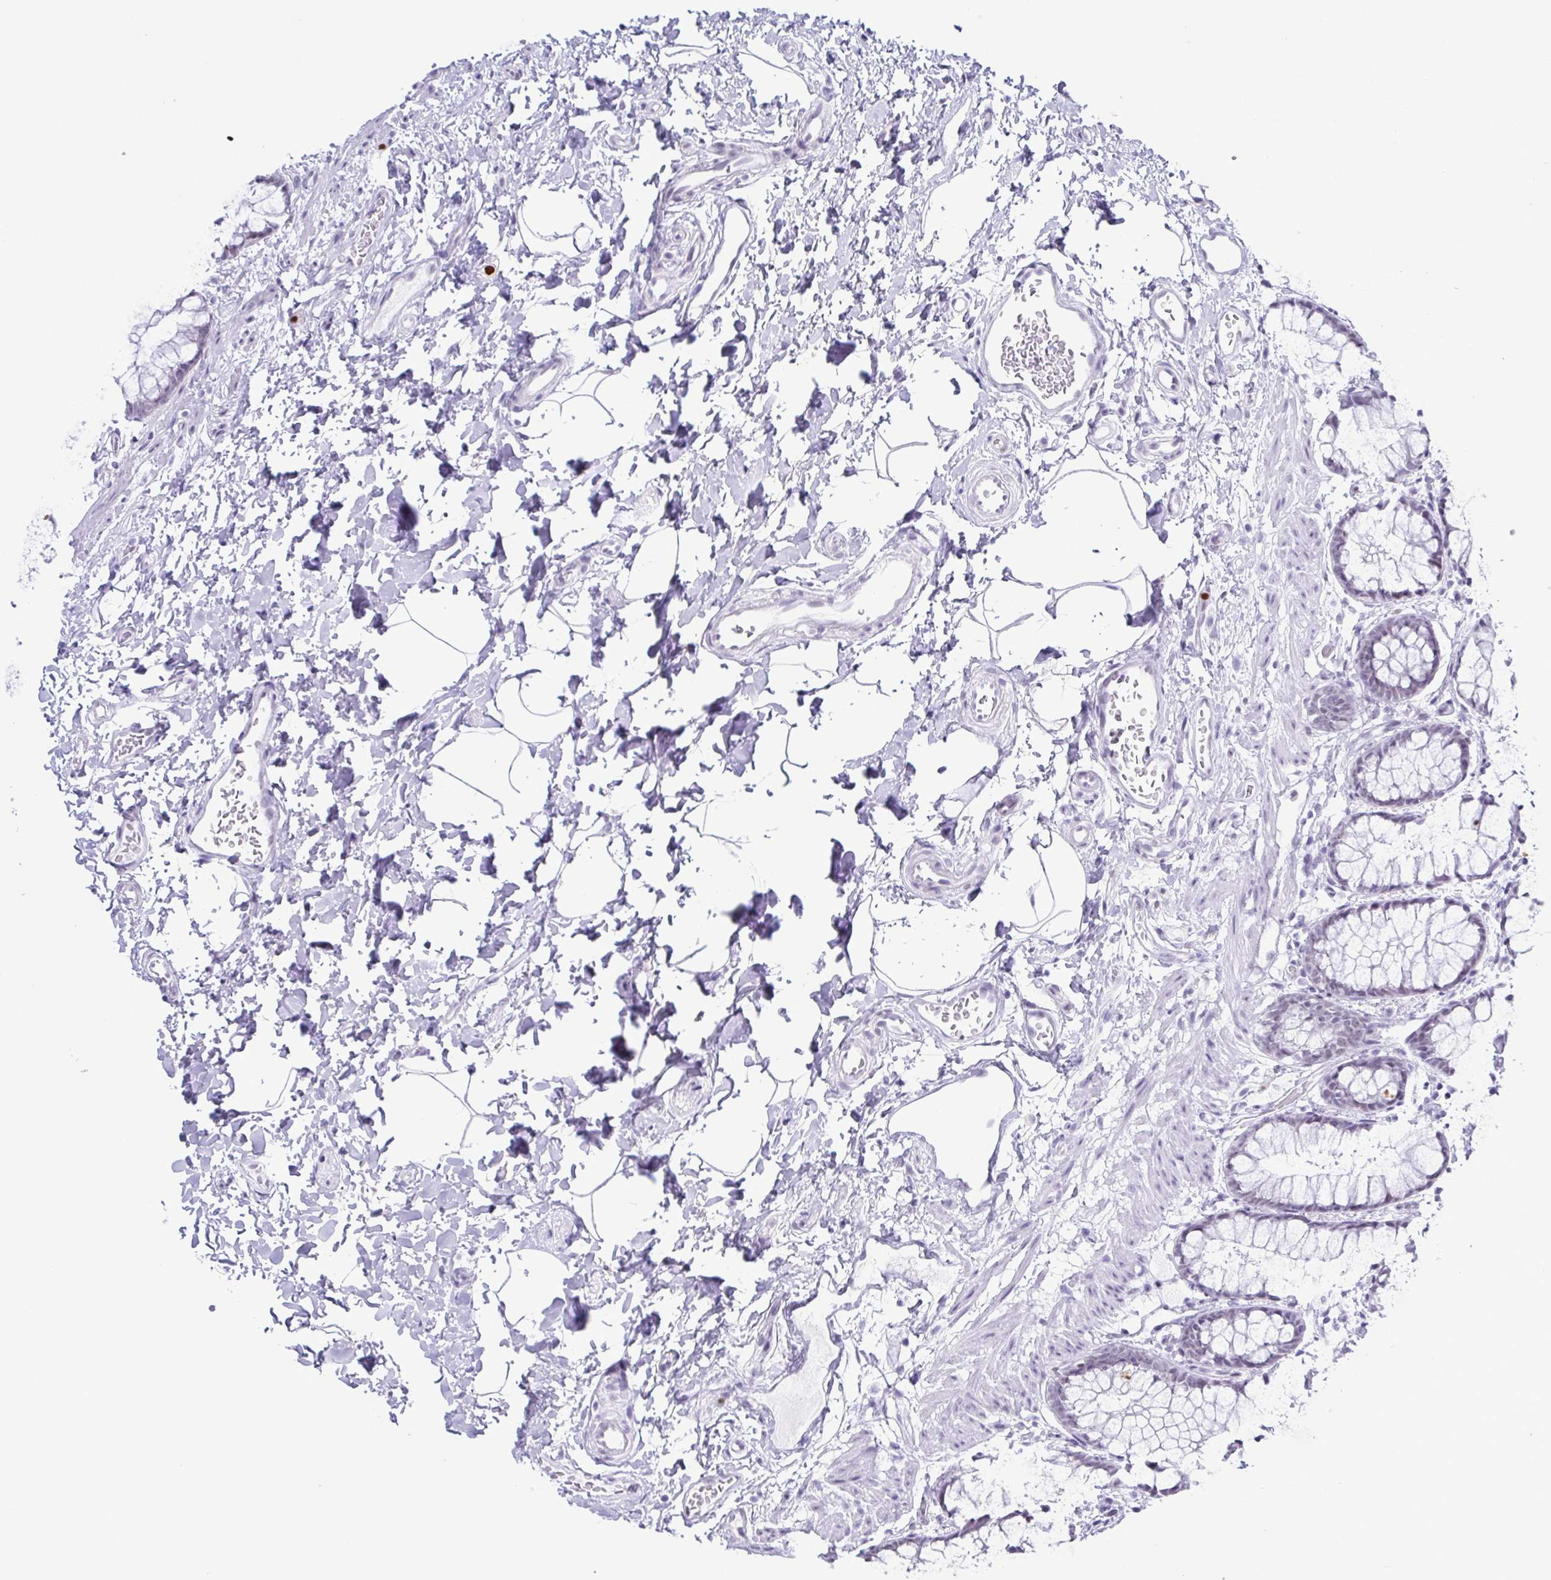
{"staining": {"intensity": "weak", "quantity": "<25%", "location": "nuclear"}, "tissue": "rectum", "cell_type": "Glandular cells", "image_type": "normal", "snomed": [{"axis": "morphology", "description": "Normal tissue, NOS"}, {"axis": "topography", "description": "Rectum"}], "caption": "This is an immunohistochemistry photomicrograph of normal human rectum. There is no positivity in glandular cells.", "gene": "SUGP2", "patient": {"sex": "female", "age": 62}}